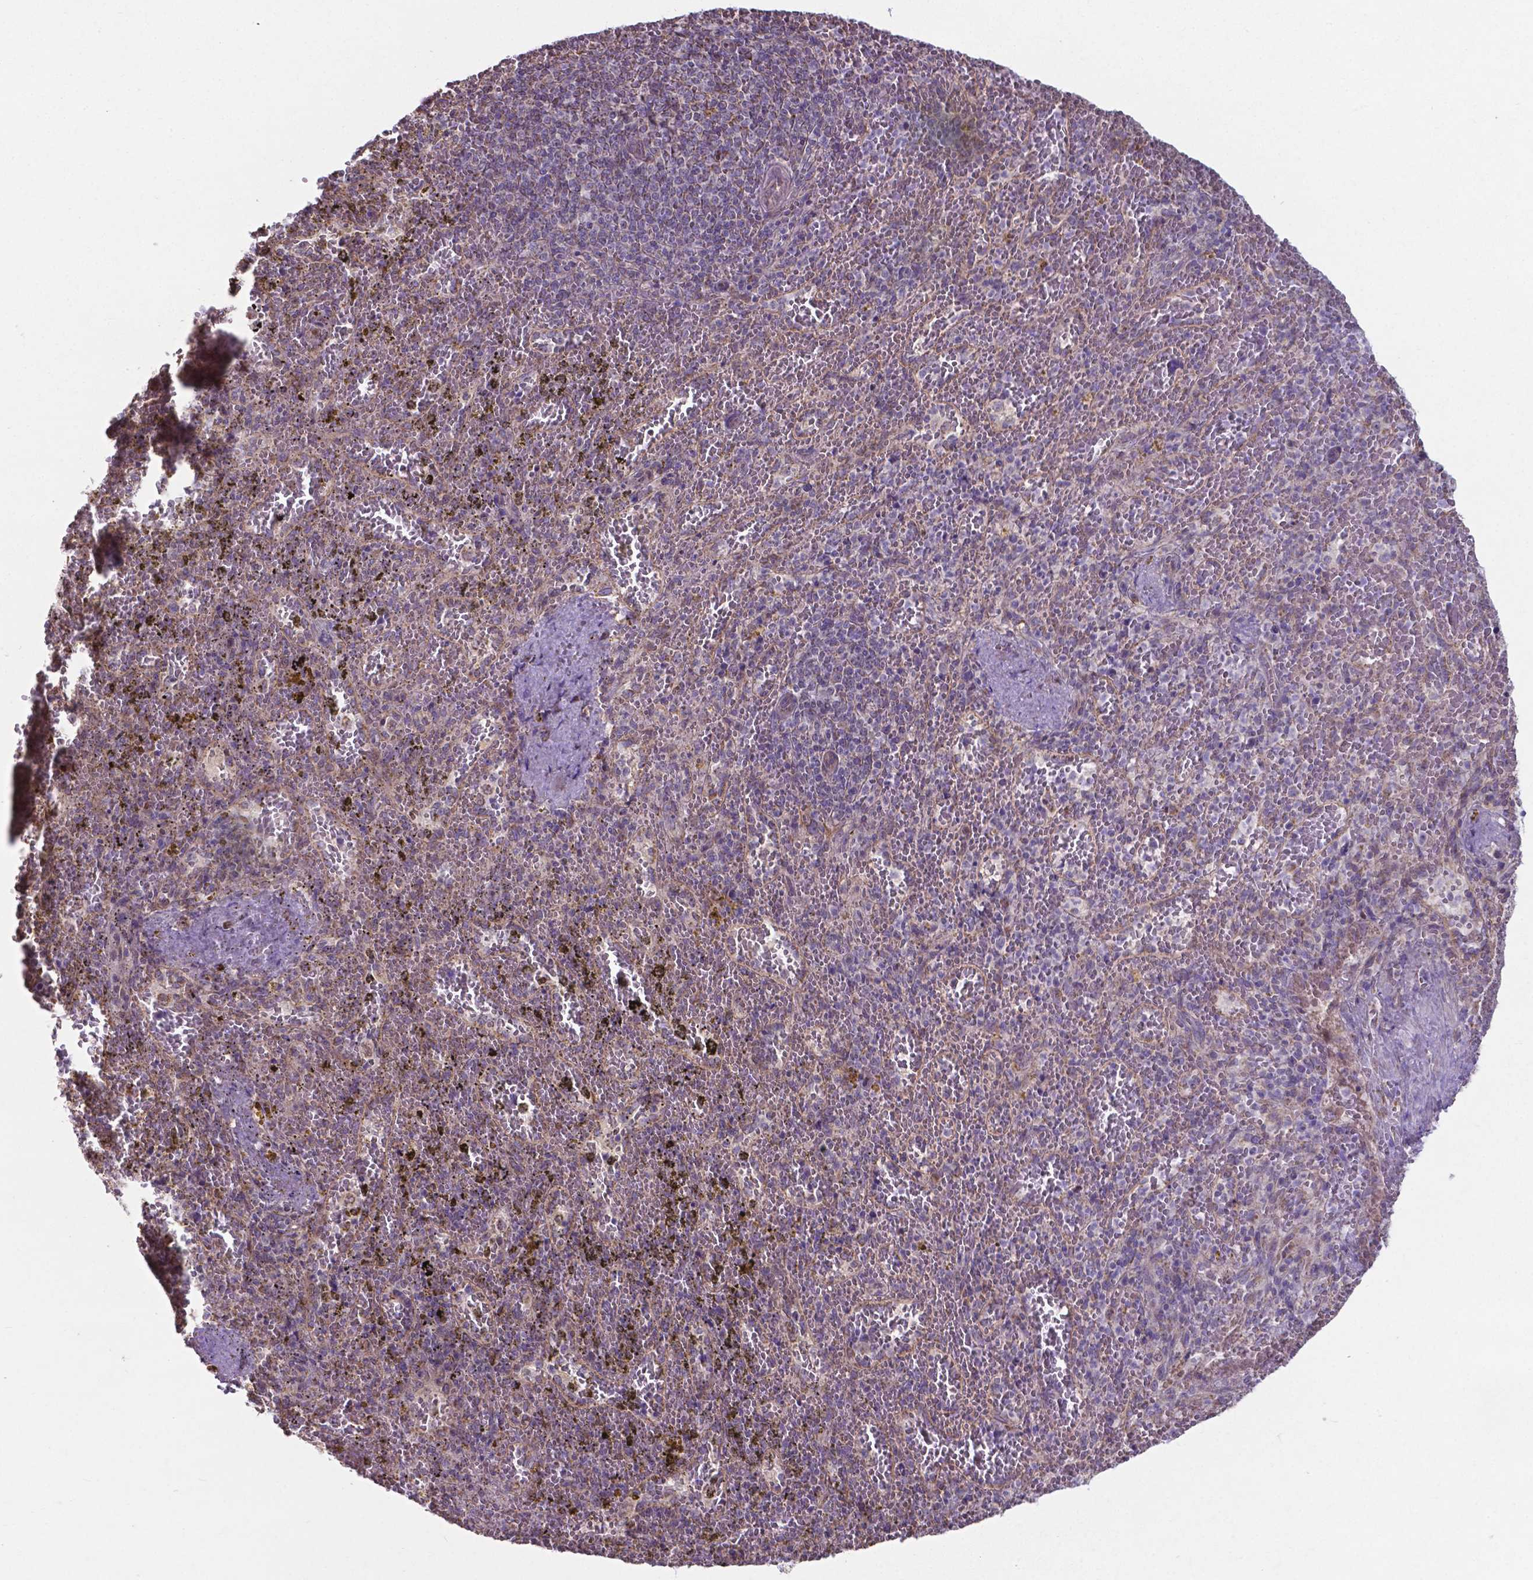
{"staining": {"intensity": "negative", "quantity": "none", "location": "none"}, "tissue": "spleen", "cell_type": "Cells in red pulp", "image_type": "normal", "snomed": [{"axis": "morphology", "description": "Normal tissue, NOS"}, {"axis": "topography", "description": "Spleen"}], "caption": "Immunohistochemistry (IHC) image of normal human spleen stained for a protein (brown), which exhibits no positivity in cells in red pulp.", "gene": "FAM114A1", "patient": {"sex": "female", "age": 50}}